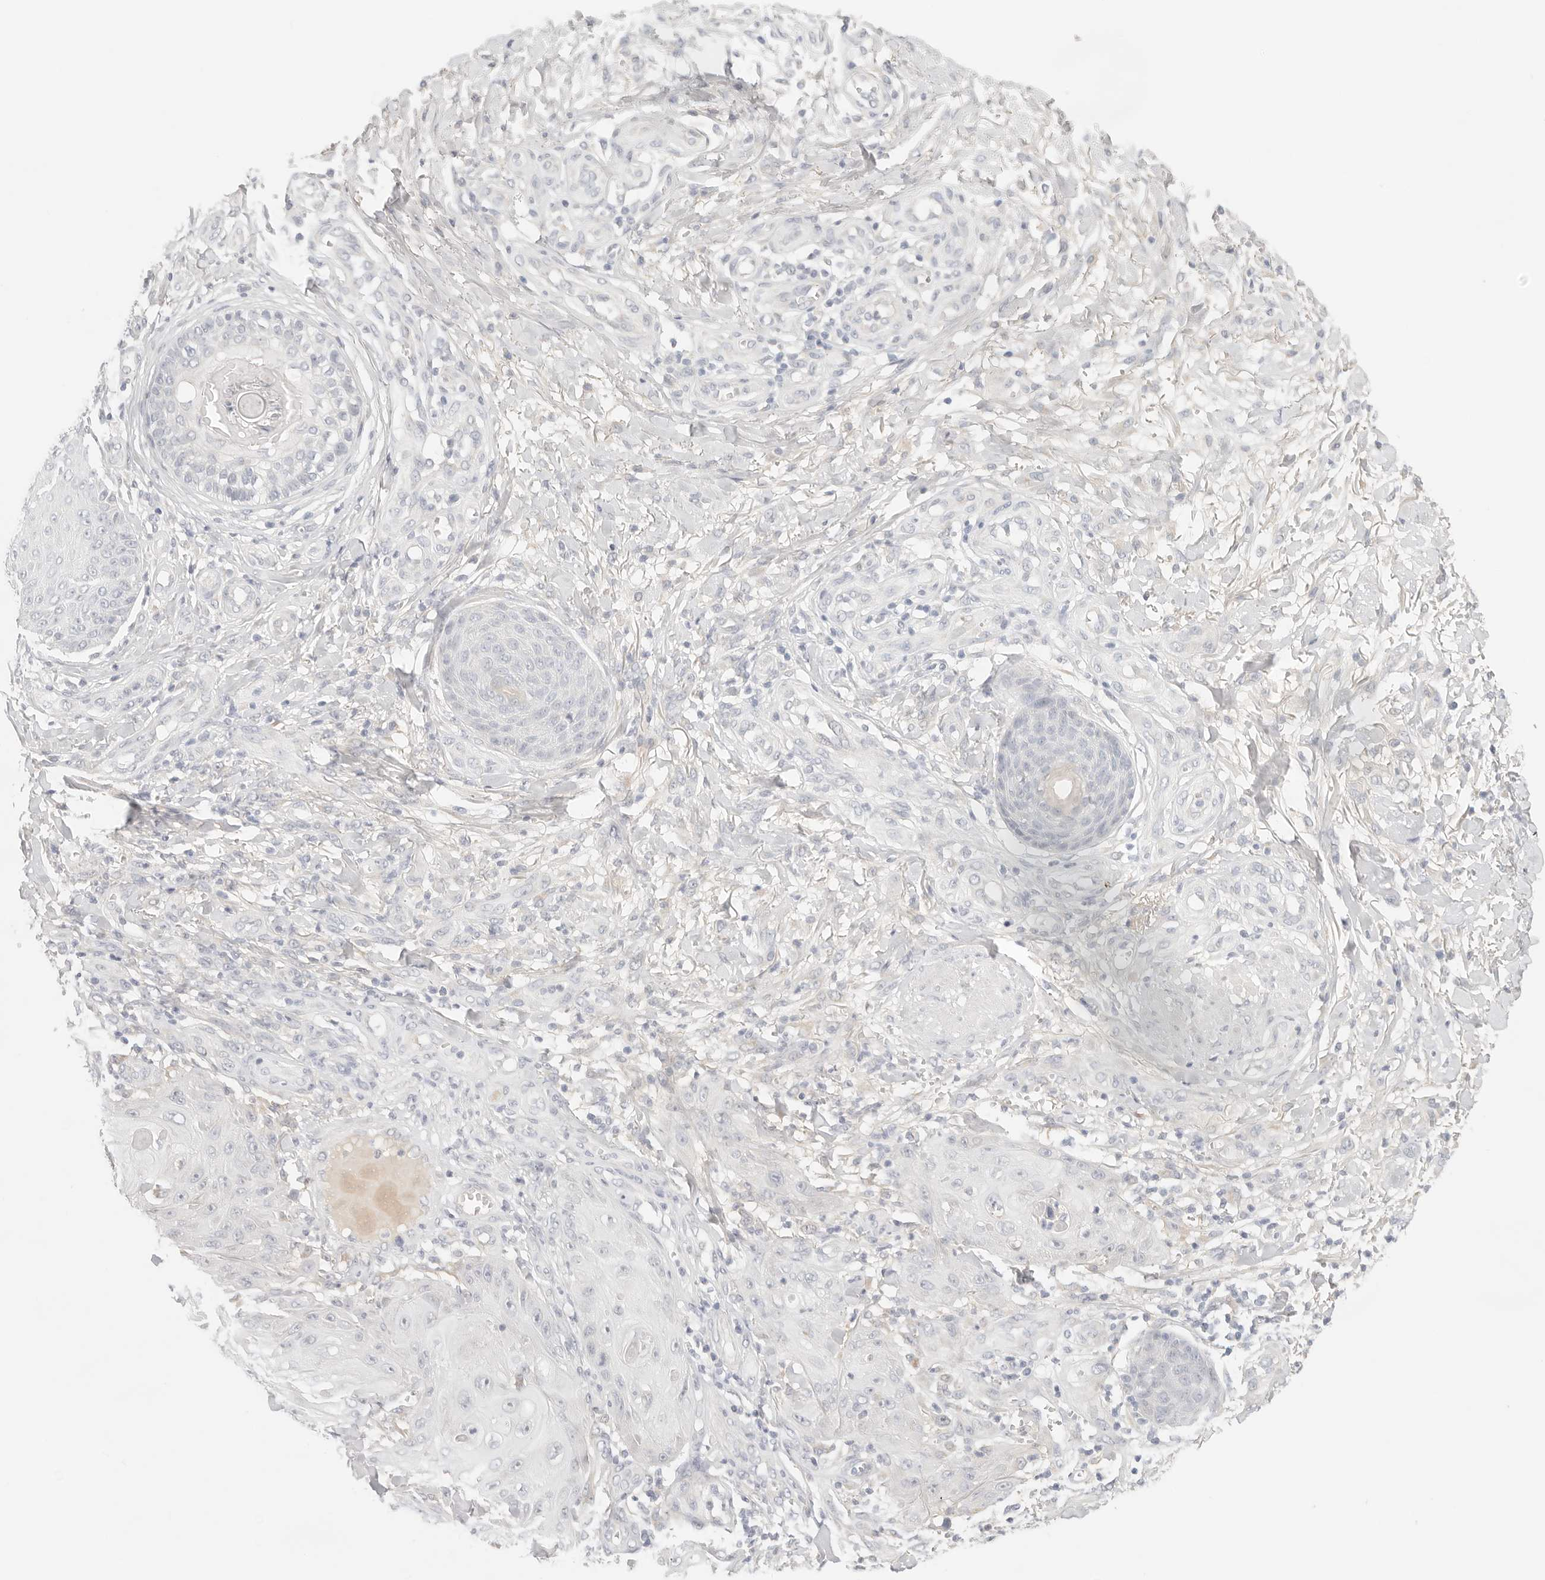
{"staining": {"intensity": "negative", "quantity": "none", "location": "none"}, "tissue": "skin cancer", "cell_type": "Tumor cells", "image_type": "cancer", "snomed": [{"axis": "morphology", "description": "Squamous cell carcinoma, NOS"}, {"axis": "topography", "description": "Skin"}], "caption": "Histopathology image shows no protein positivity in tumor cells of skin squamous cell carcinoma tissue.", "gene": "SPHK1", "patient": {"sex": "male", "age": 74}}